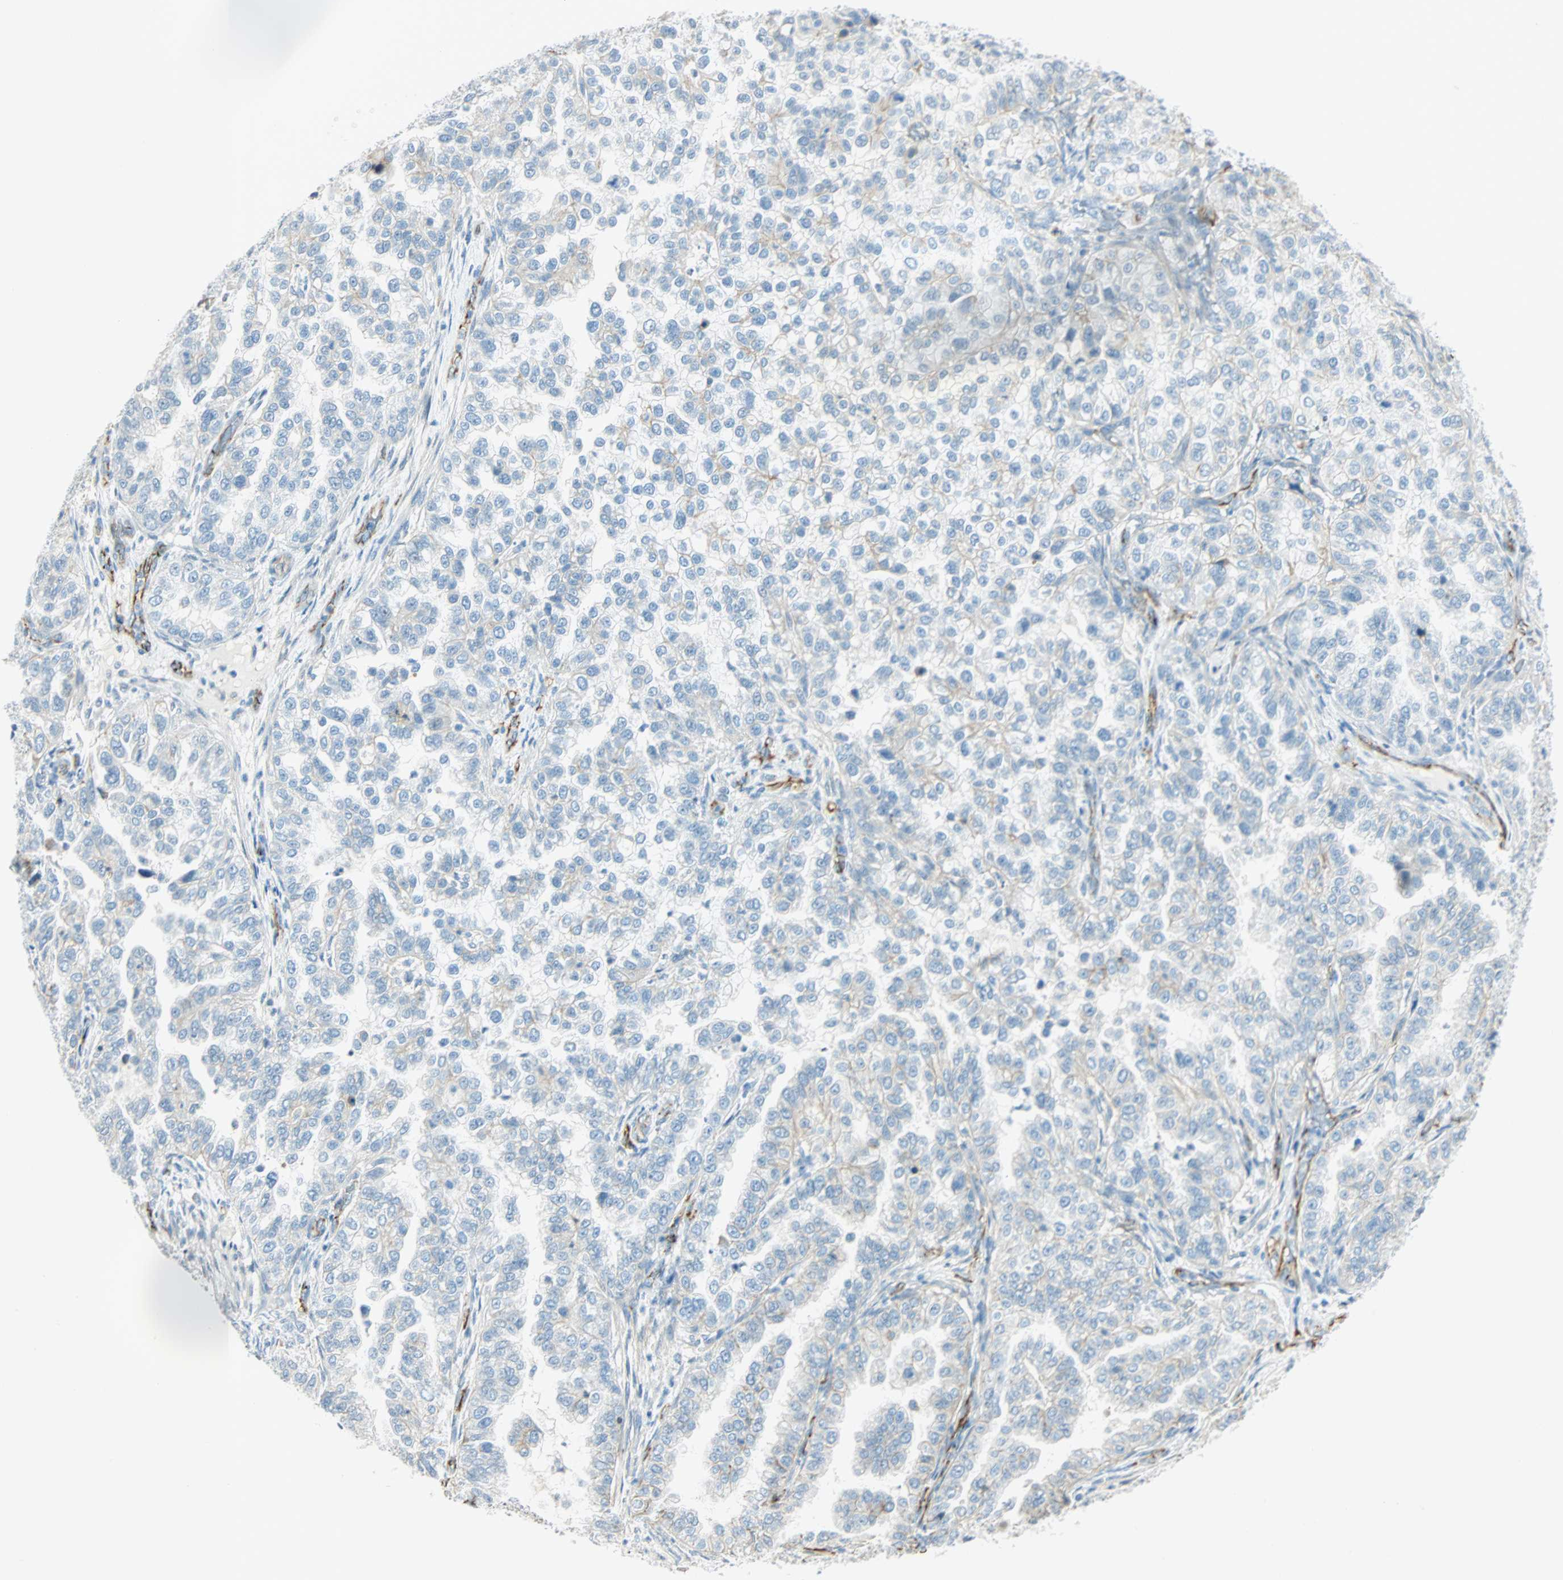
{"staining": {"intensity": "weak", "quantity": "25%-75%", "location": "cytoplasmic/membranous"}, "tissue": "endometrial cancer", "cell_type": "Tumor cells", "image_type": "cancer", "snomed": [{"axis": "morphology", "description": "Adenocarcinoma, NOS"}, {"axis": "topography", "description": "Endometrium"}], "caption": "Protein staining by IHC exhibits weak cytoplasmic/membranous positivity in approximately 25%-75% of tumor cells in adenocarcinoma (endometrial).", "gene": "VPS9D1", "patient": {"sex": "female", "age": 85}}